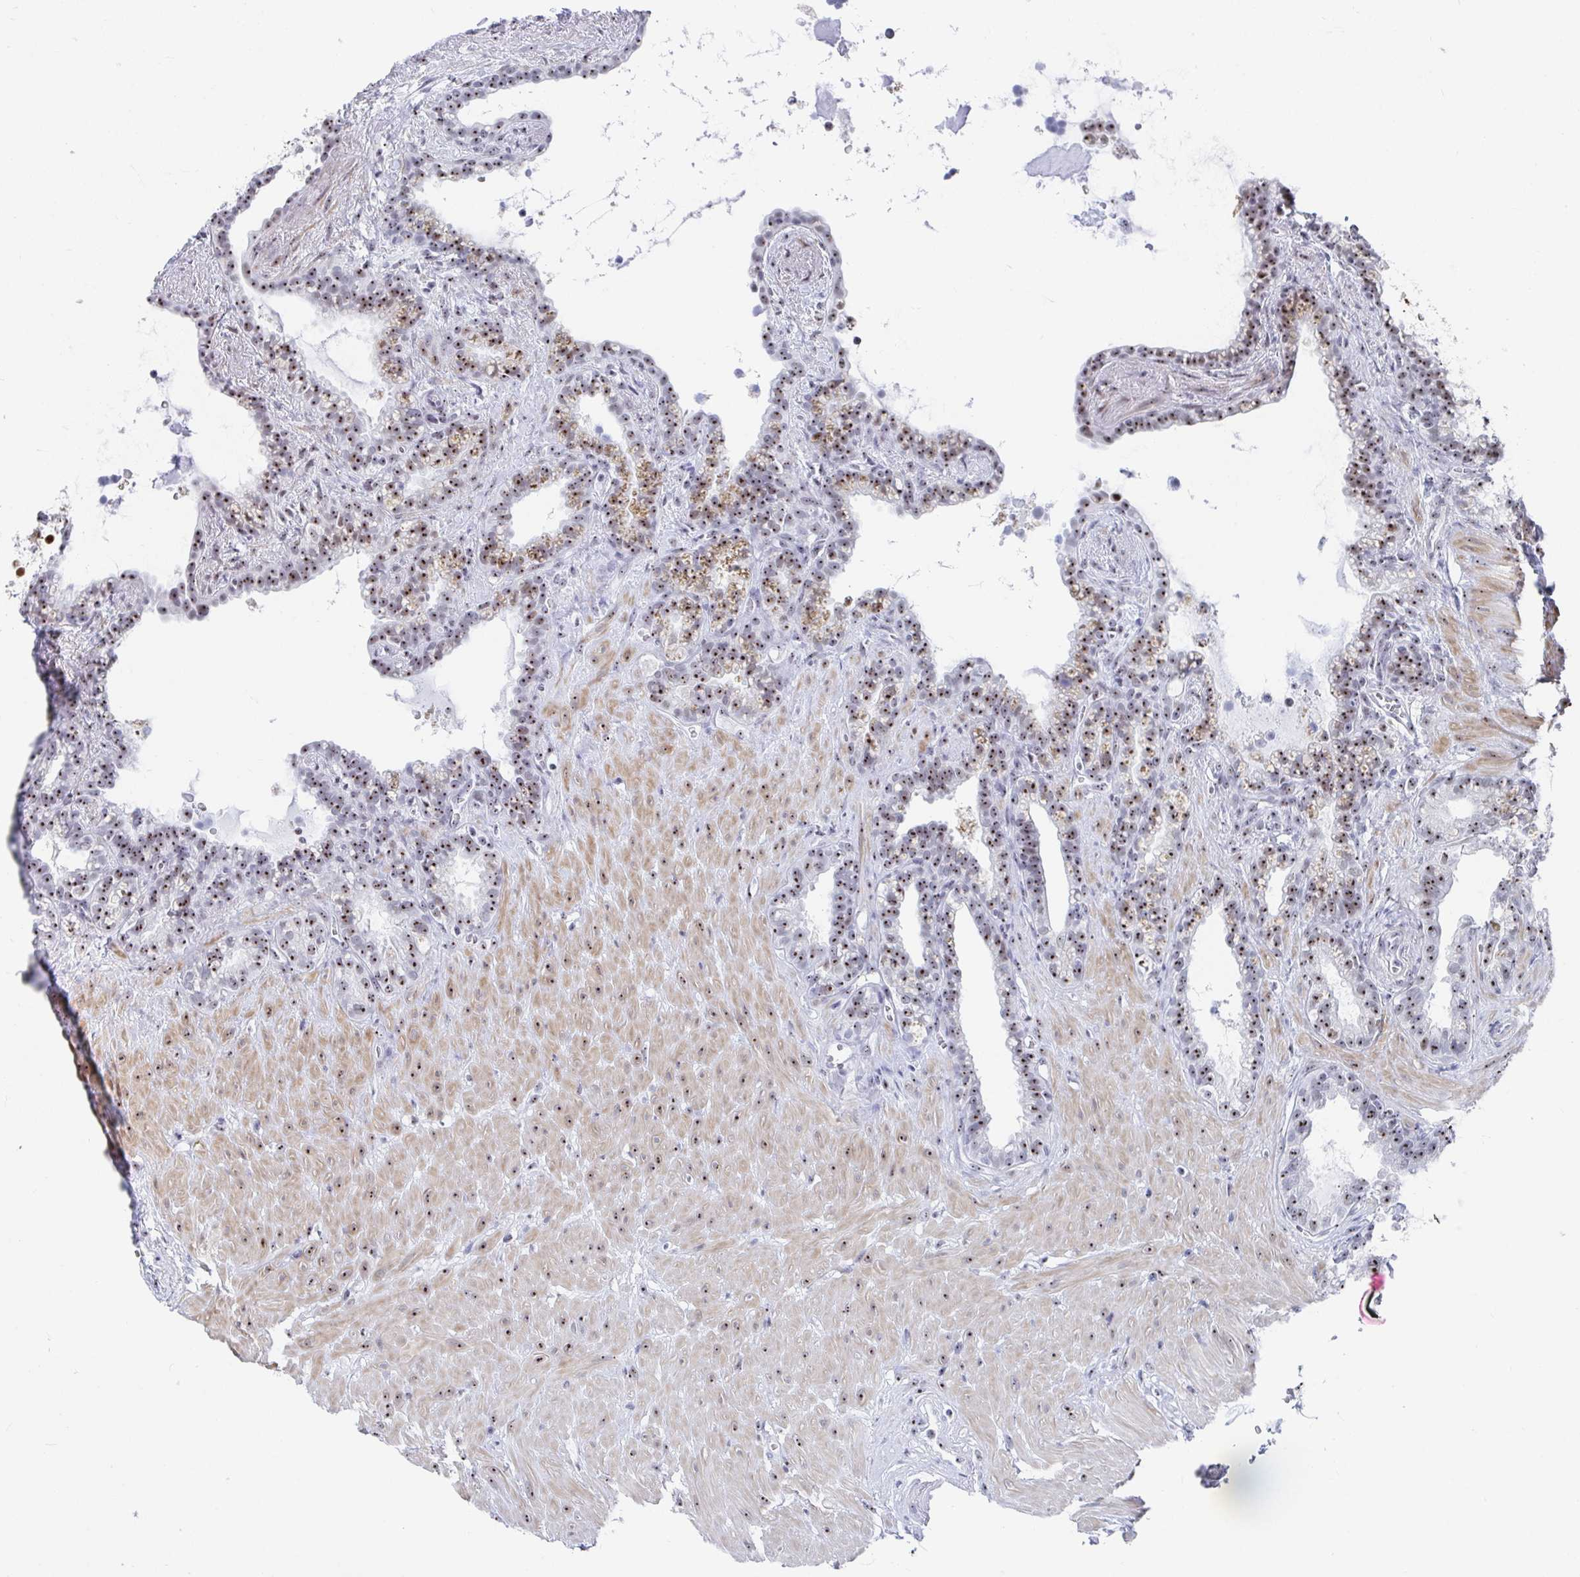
{"staining": {"intensity": "moderate", "quantity": "25%-75%", "location": "nuclear"}, "tissue": "seminal vesicle", "cell_type": "Glandular cells", "image_type": "normal", "snomed": [{"axis": "morphology", "description": "Normal tissue, NOS"}, {"axis": "topography", "description": "Seminal veicle"}], "caption": "High-magnification brightfield microscopy of benign seminal vesicle stained with DAB (brown) and counterstained with hematoxylin (blue). glandular cells exhibit moderate nuclear positivity is present in about25%-75% of cells. Nuclei are stained in blue.", "gene": "SIRT7", "patient": {"sex": "male", "age": 76}}